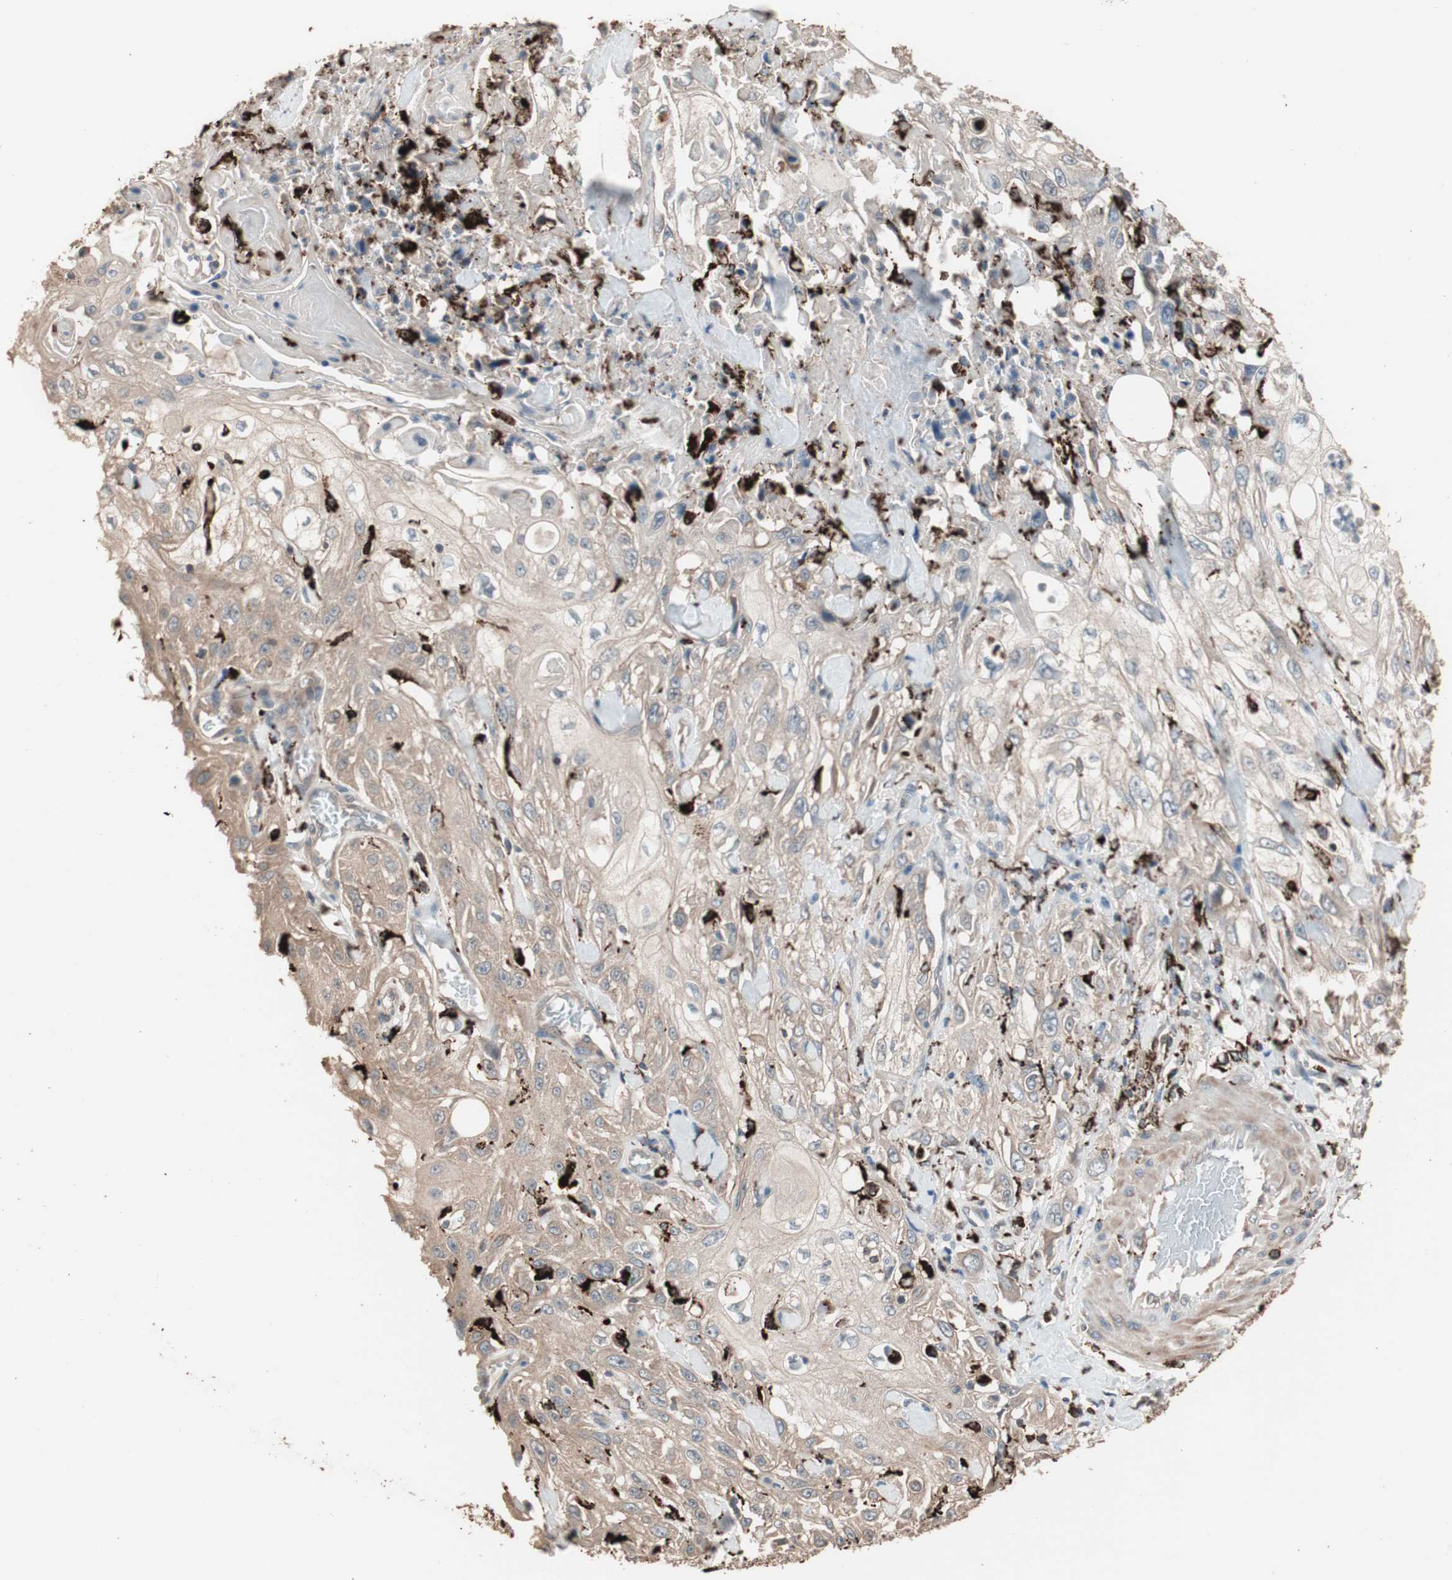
{"staining": {"intensity": "moderate", "quantity": "25%-75%", "location": "cytoplasmic/membranous"}, "tissue": "skin cancer", "cell_type": "Tumor cells", "image_type": "cancer", "snomed": [{"axis": "morphology", "description": "Squamous cell carcinoma, NOS"}, {"axis": "morphology", "description": "Squamous cell carcinoma, metastatic, NOS"}, {"axis": "topography", "description": "Skin"}, {"axis": "topography", "description": "Lymph node"}], "caption": "Skin cancer (squamous cell carcinoma) stained with DAB (3,3'-diaminobenzidine) immunohistochemistry (IHC) displays medium levels of moderate cytoplasmic/membranous expression in about 25%-75% of tumor cells.", "gene": "CCT3", "patient": {"sex": "male", "age": 75}}